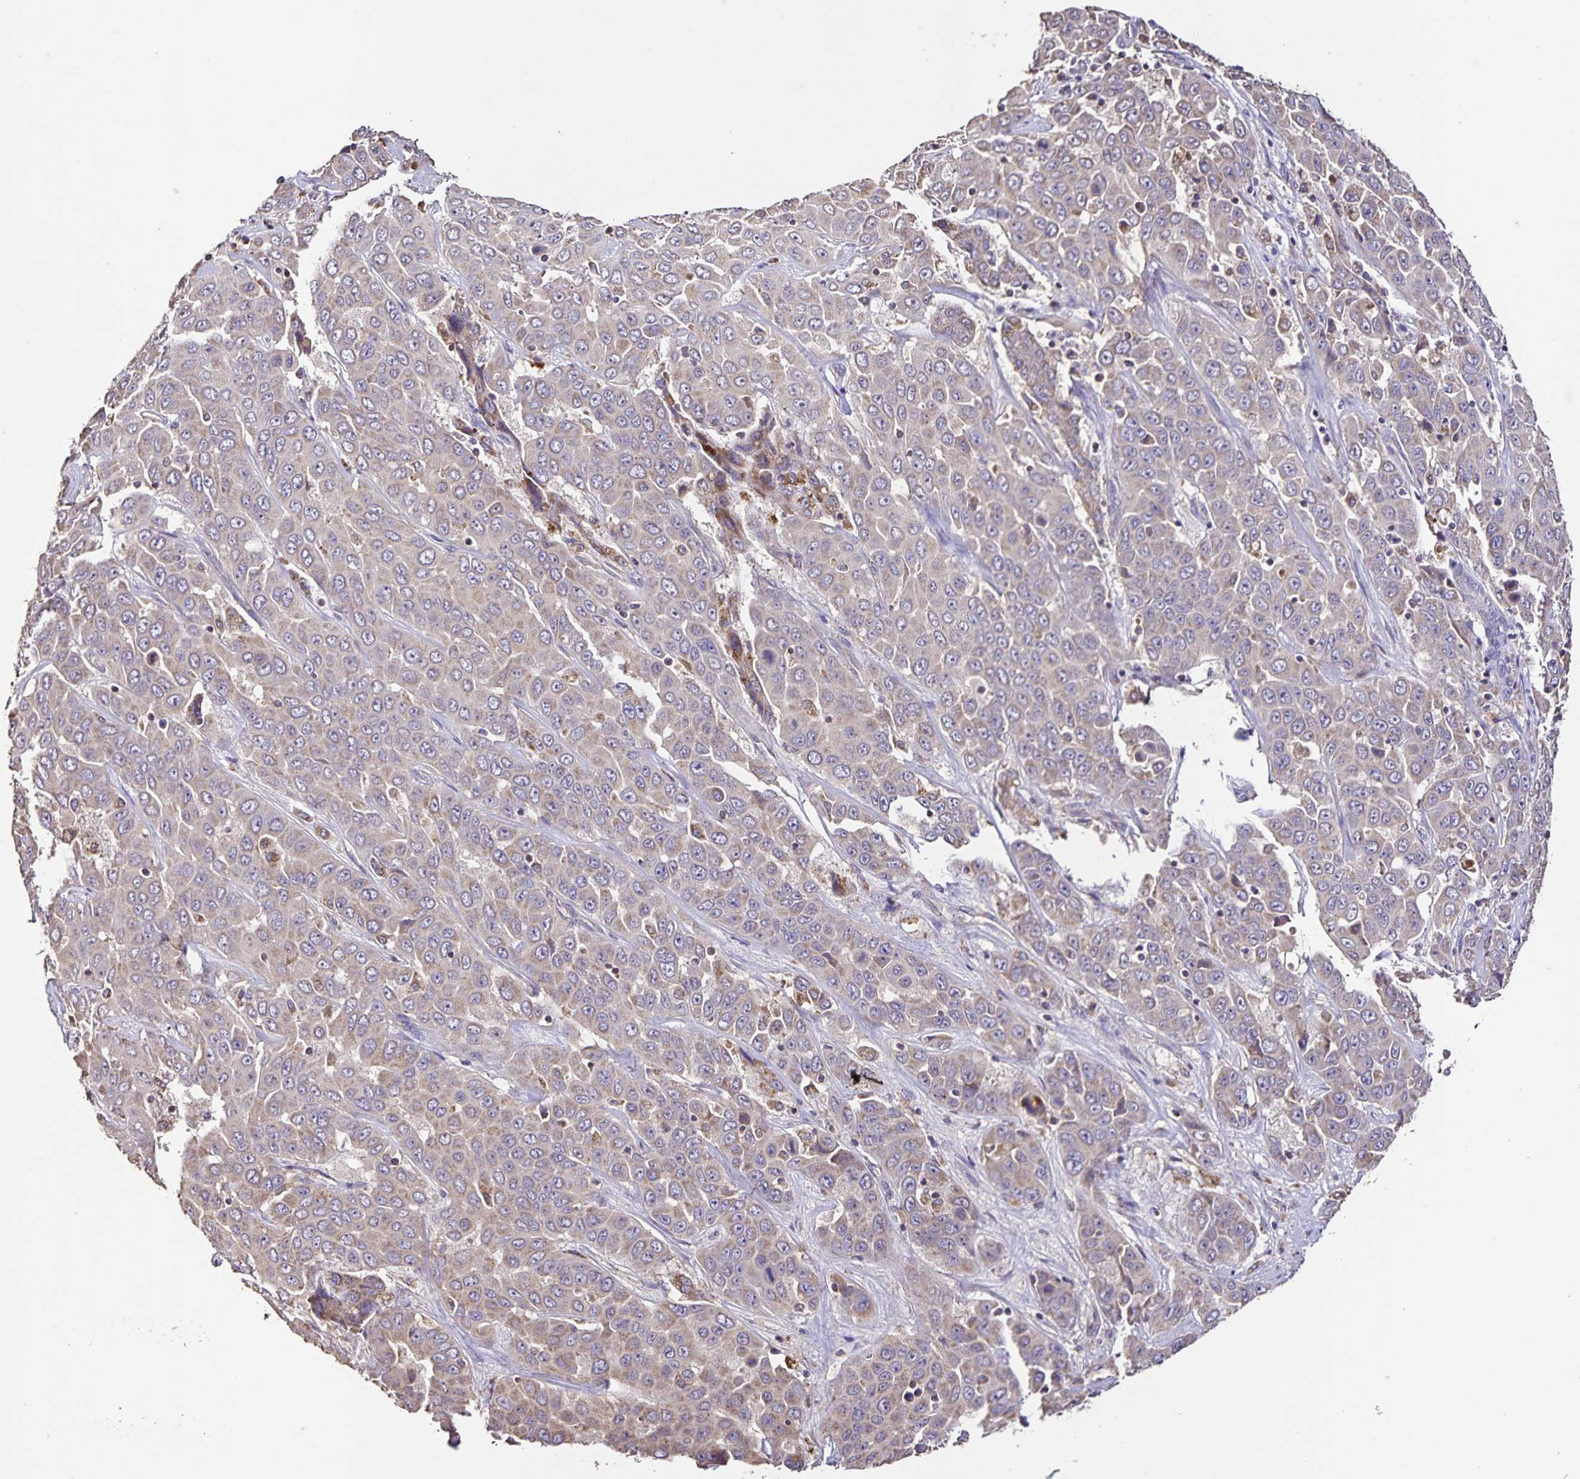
{"staining": {"intensity": "weak", "quantity": "<25%", "location": "cytoplasmic/membranous"}, "tissue": "liver cancer", "cell_type": "Tumor cells", "image_type": "cancer", "snomed": [{"axis": "morphology", "description": "Cholangiocarcinoma"}, {"axis": "topography", "description": "Liver"}], "caption": "This is an IHC image of human liver cancer. There is no staining in tumor cells.", "gene": "MAN1A1", "patient": {"sex": "female", "age": 52}}